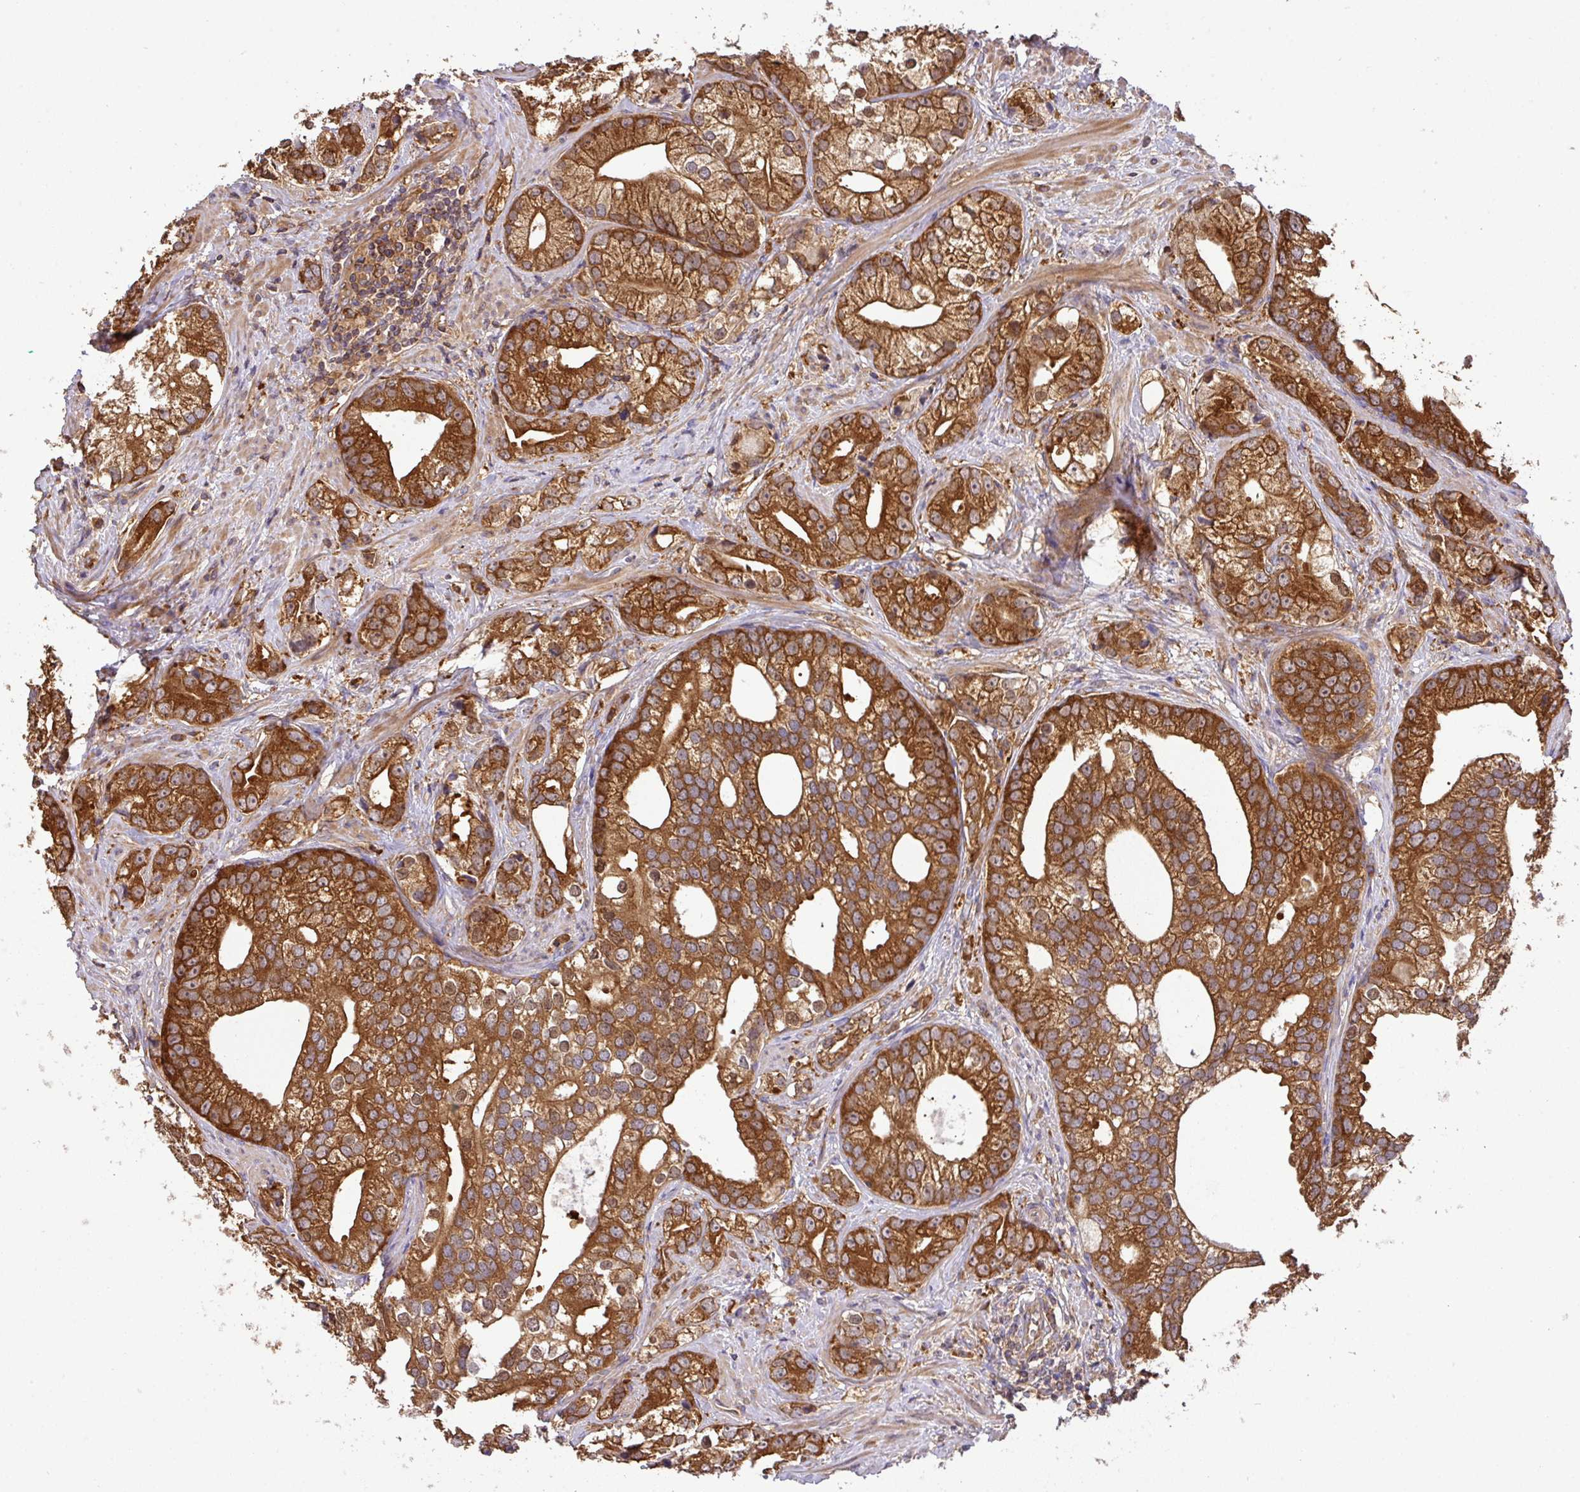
{"staining": {"intensity": "strong", "quantity": ">75%", "location": "cytoplasmic/membranous,nuclear"}, "tissue": "prostate cancer", "cell_type": "Tumor cells", "image_type": "cancer", "snomed": [{"axis": "morphology", "description": "Adenocarcinoma, High grade"}, {"axis": "topography", "description": "Prostate"}], "caption": "Brown immunohistochemical staining in human adenocarcinoma (high-grade) (prostate) demonstrates strong cytoplasmic/membranous and nuclear positivity in approximately >75% of tumor cells.", "gene": "GSPT1", "patient": {"sex": "male", "age": 75}}